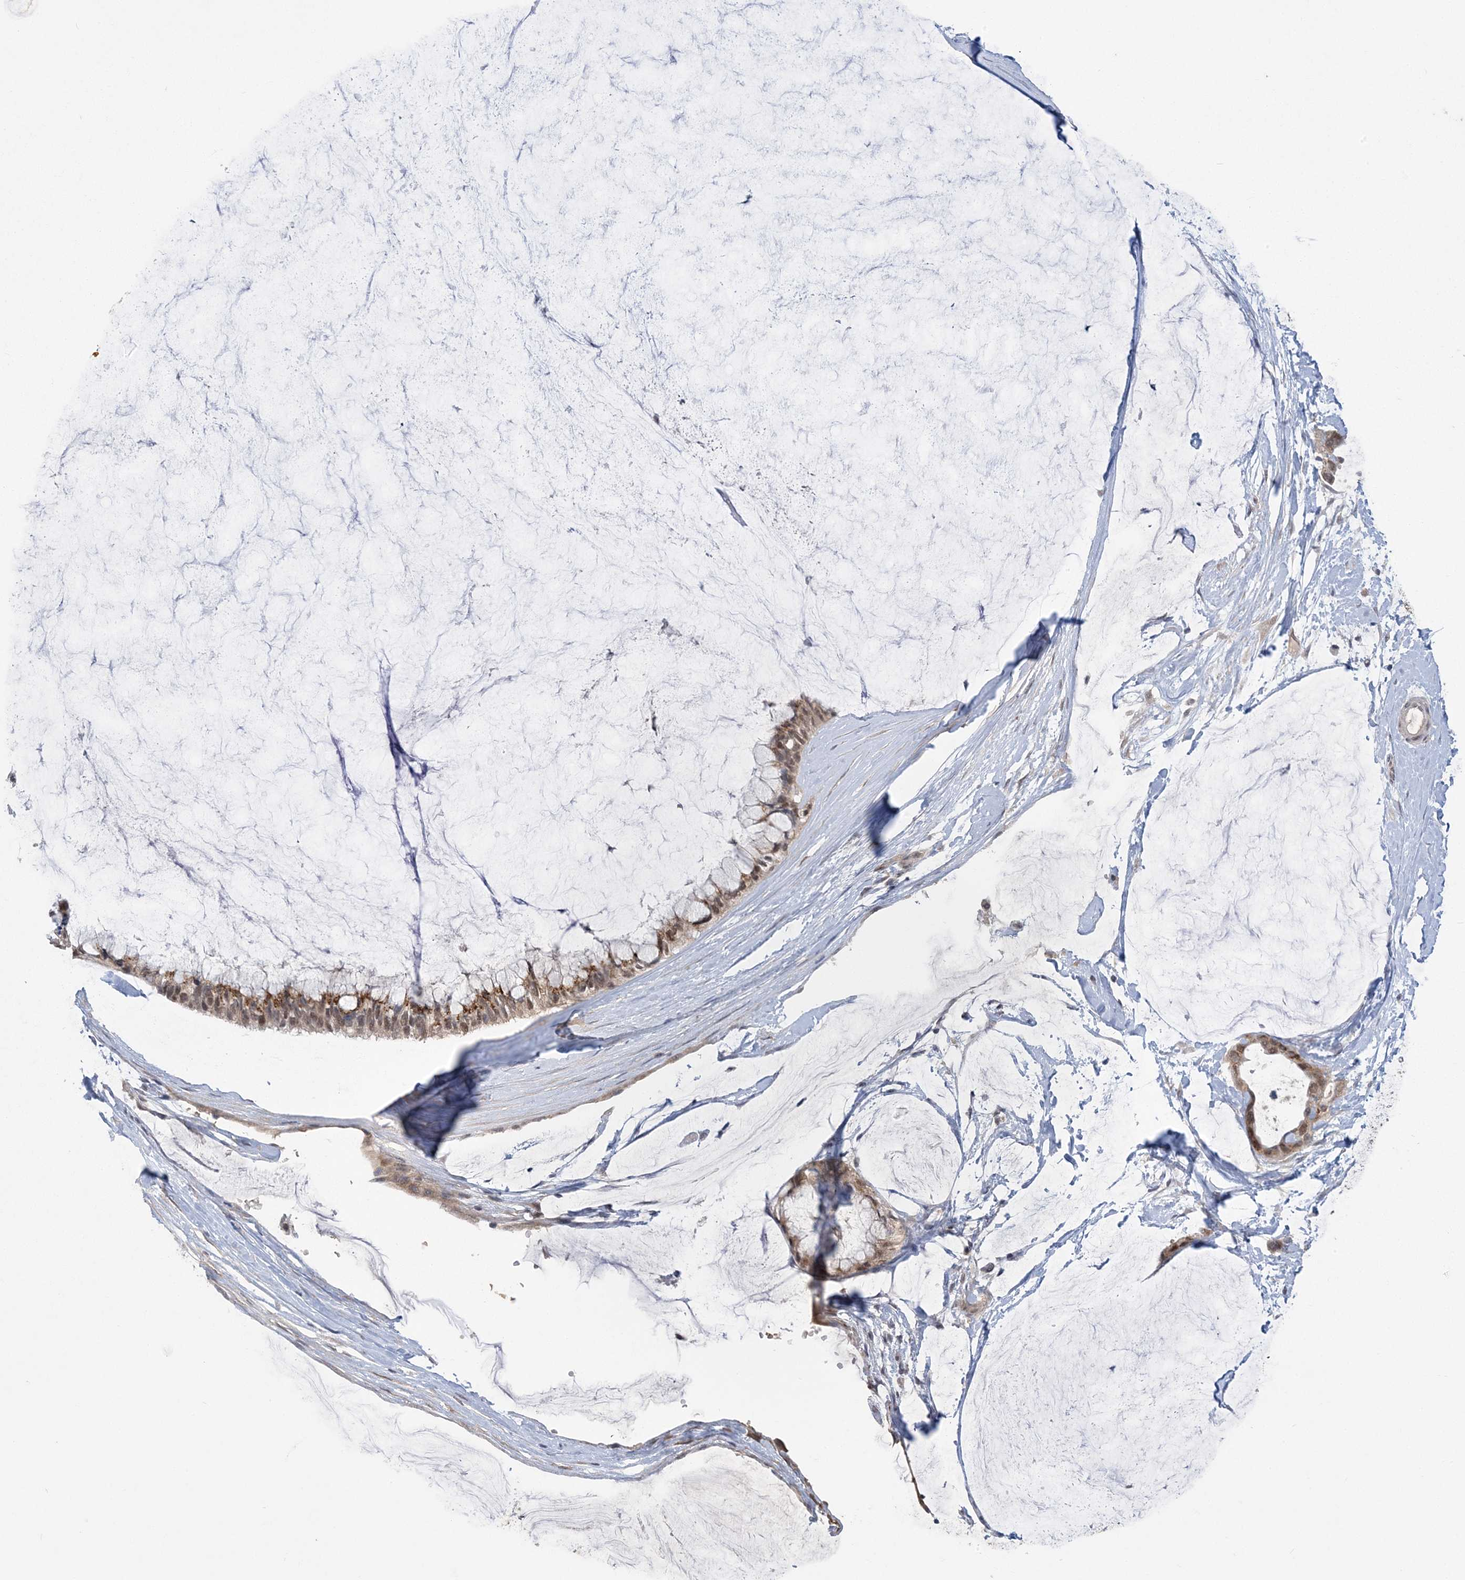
{"staining": {"intensity": "moderate", "quantity": ">75%", "location": "cytoplasmic/membranous,nuclear"}, "tissue": "ovarian cancer", "cell_type": "Tumor cells", "image_type": "cancer", "snomed": [{"axis": "morphology", "description": "Cystadenocarcinoma, mucinous, NOS"}, {"axis": "topography", "description": "Ovary"}], "caption": "Ovarian mucinous cystadenocarcinoma tissue displays moderate cytoplasmic/membranous and nuclear staining in approximately >75% of tumor cells", "gene": "ZBTB7A", "patient": {"sex": "female", "age": 39}}